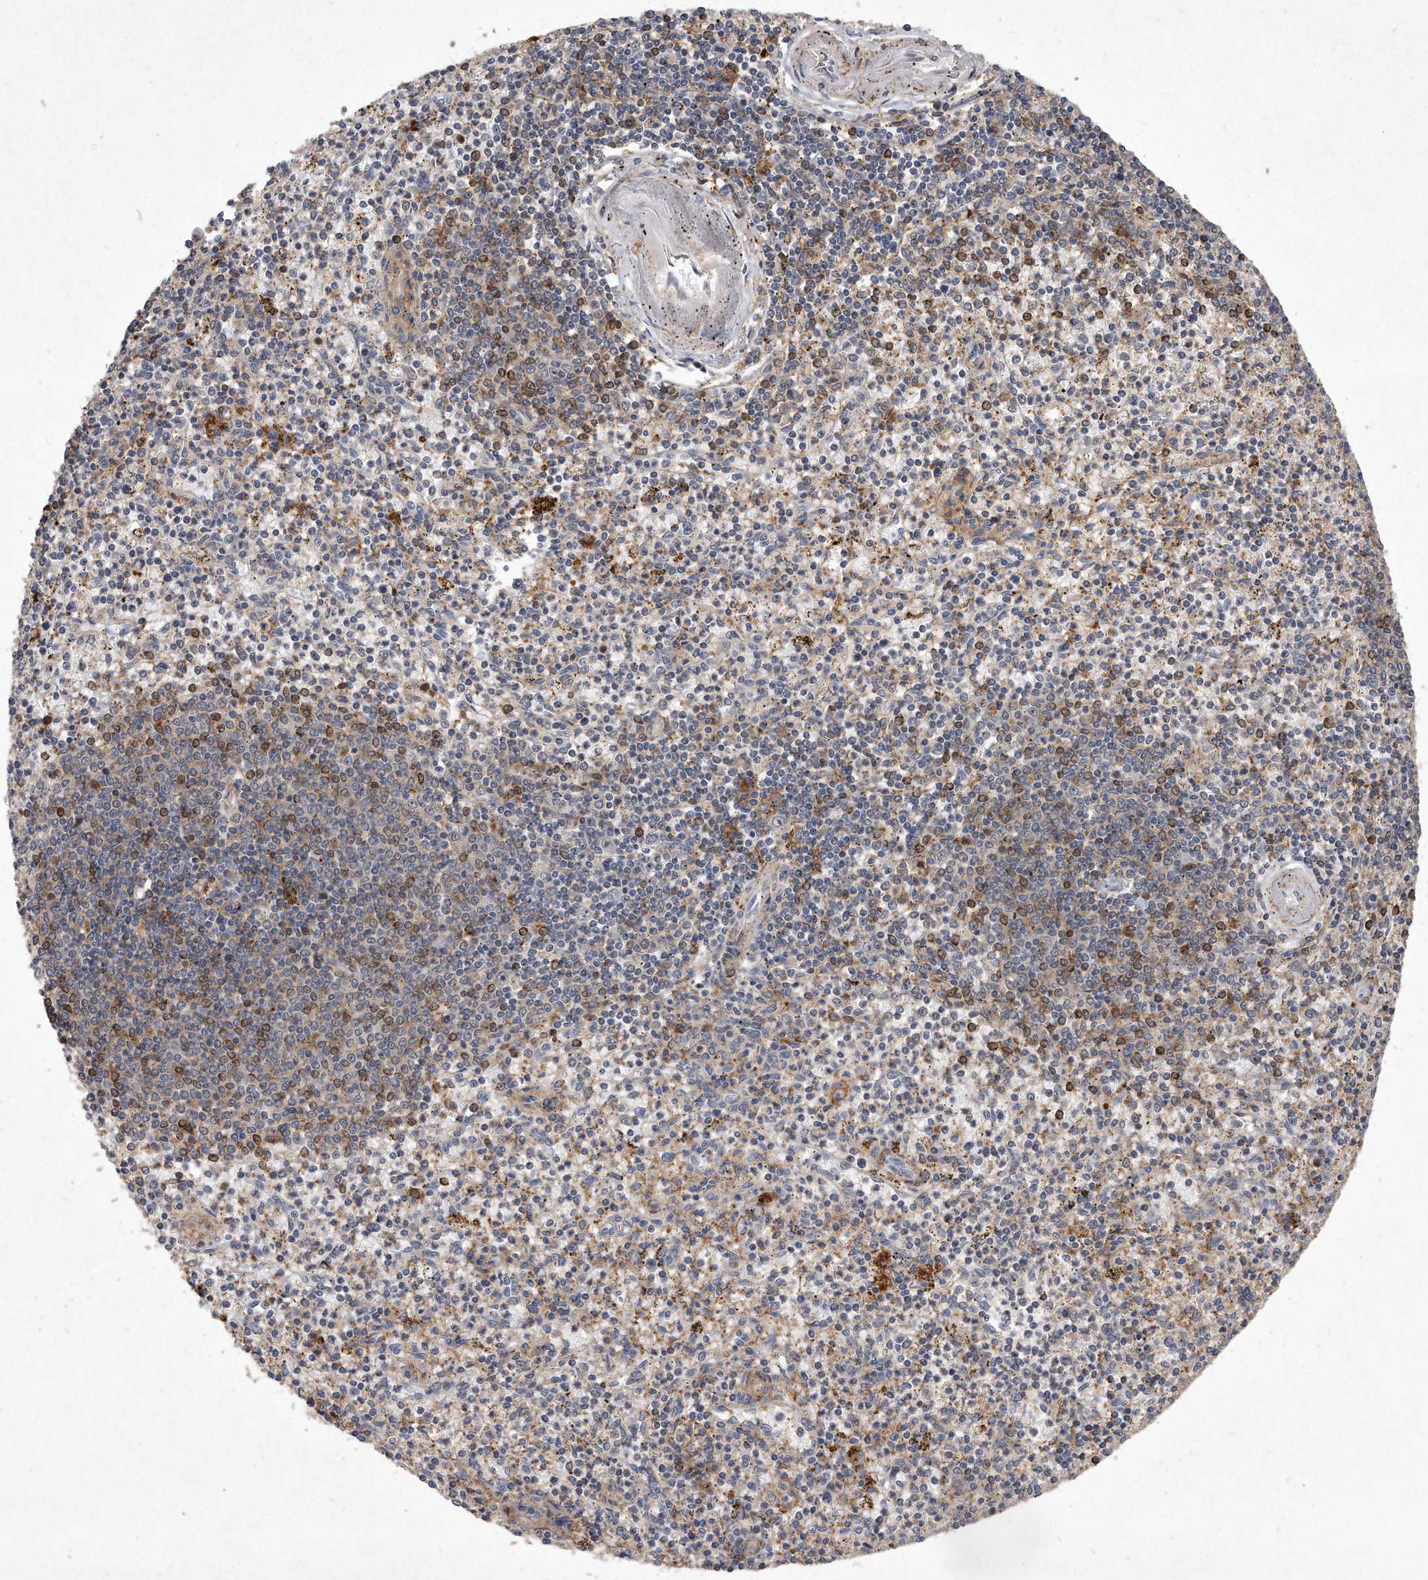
{"staining": {"intensity": "moderate", "quantity": "<25%", "location": "cytoplasmic/membranous"}, "tissue": "spleen", "cell_type": "Cells in red pulp", "image_type": "normal", "snomed": [{"axis": "morphology", "description": "Normal tissue, NOS"}, {"axis": "topography", "description": "Spleen"}], "caption": "Protein staining reveals moderate cytoplasmic/membranous positivity in about <25% of cells in red pulp in benign spleen.", "gene": "PGBD2", "patient": {"sex": "male", "age": 72}}